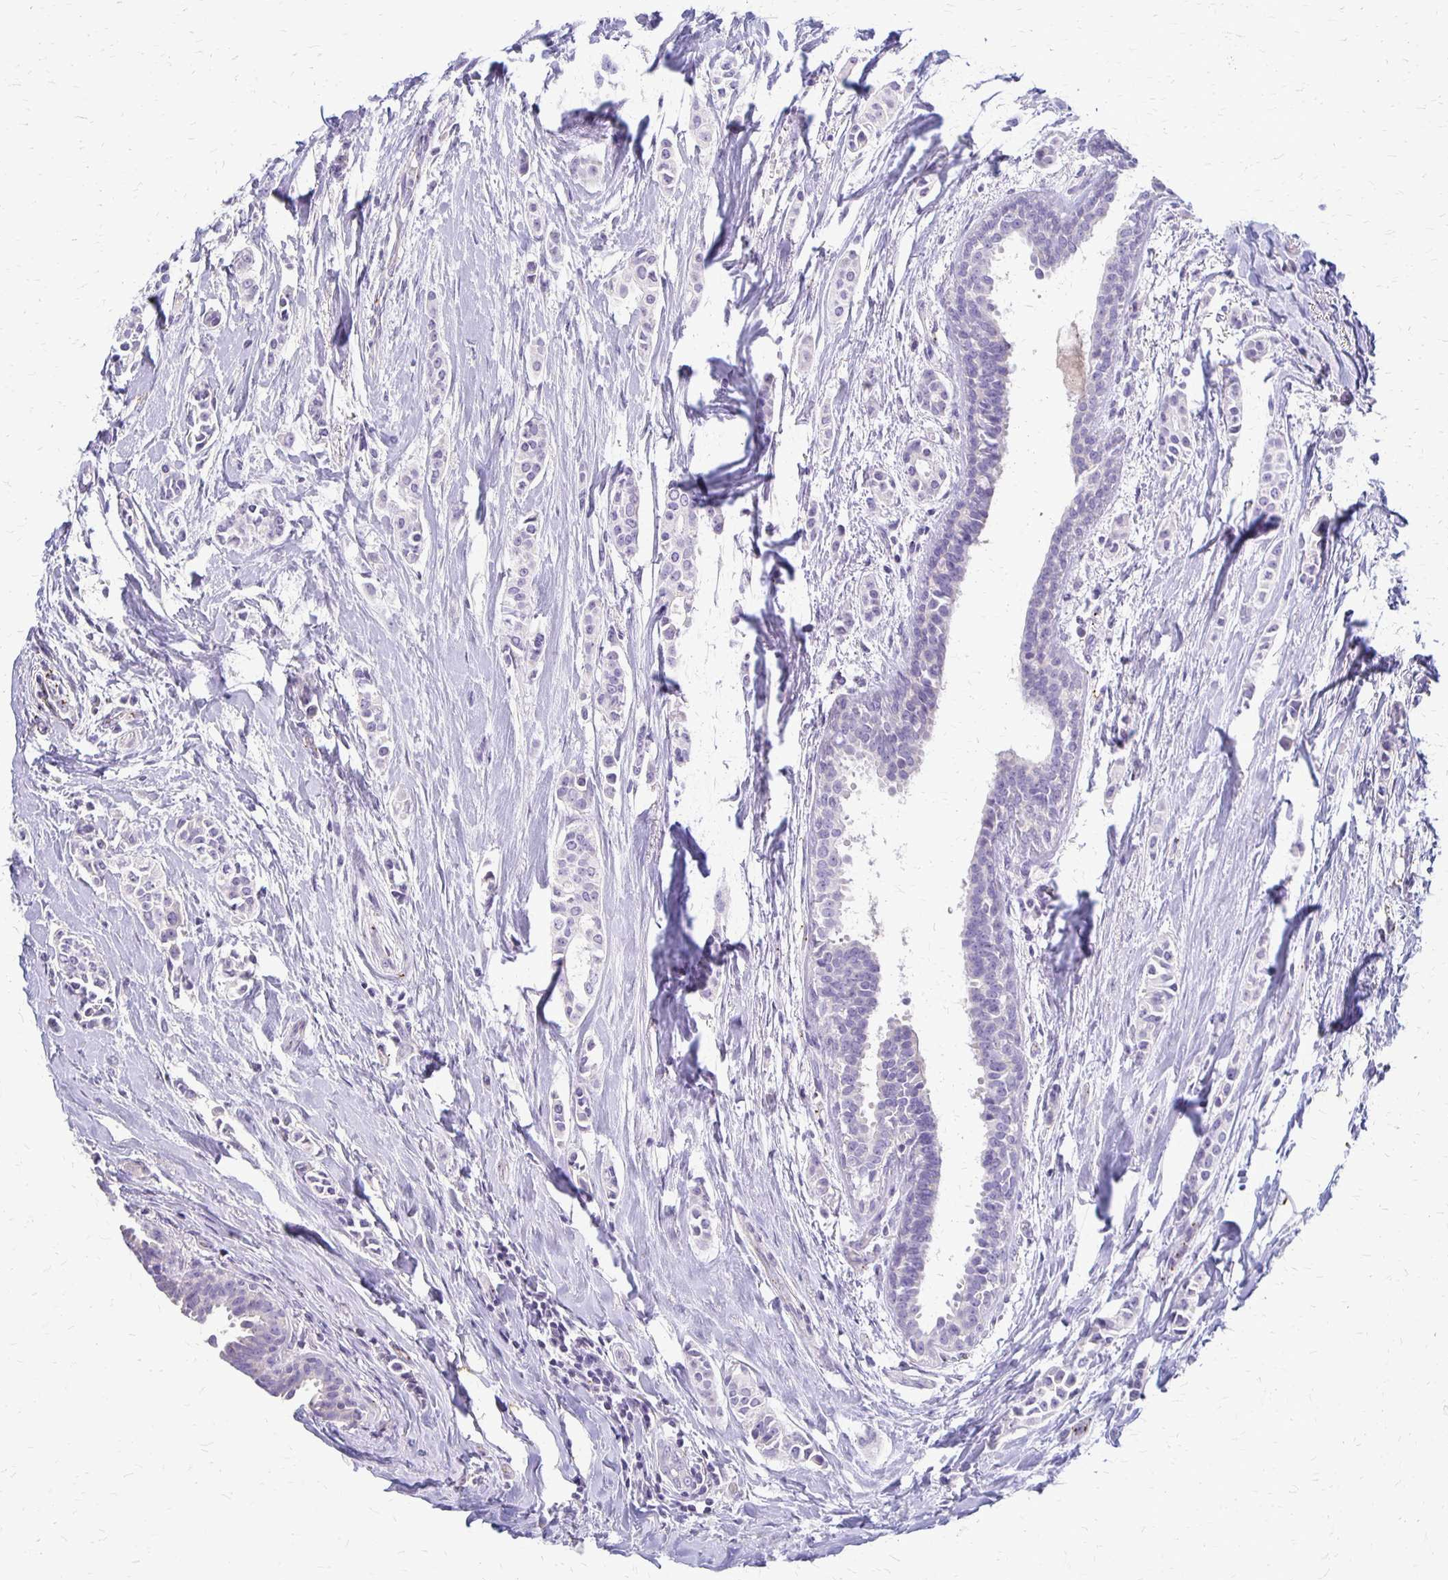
{"staining": {"intensity": "negative", "quantity": "none", "location": "none"}, "tissue": "breast cancer", "cell_type": "Tumor cells", "image_type": "cancer", "snomed": [{"axis": "morphology", "description": "Duct carcinoma"}, {"axis": "topography", "description": "Breast"}], "caption": "Immunohistochemistry of human breast intraductal carcinoma displays no positivity in tumor cells.", "gene": "RHOC", "patient": {"sex": "female", "age": 64}}